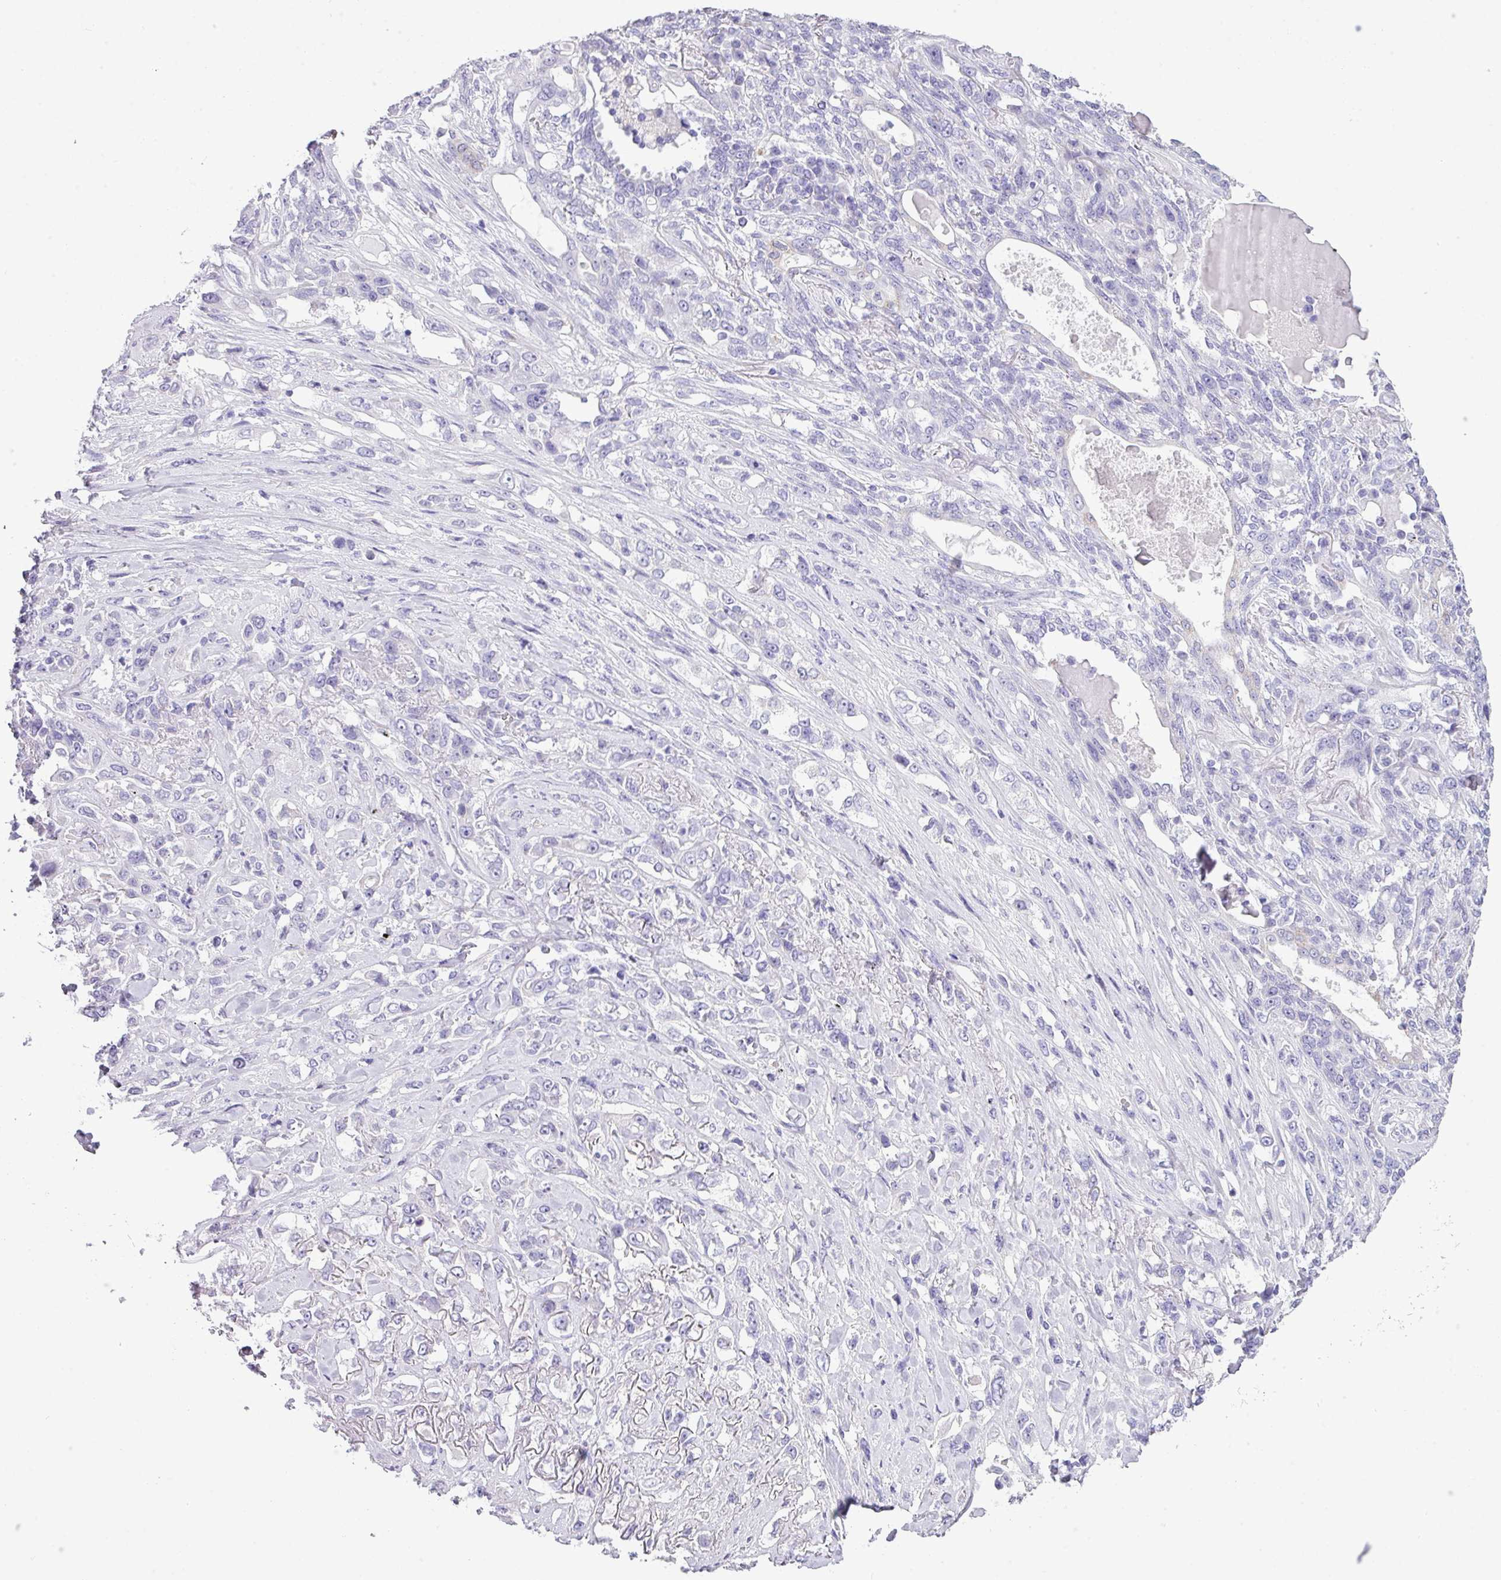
{"staining": {"intensity": "negative", "quantity": "none", "location": "none"}, "tissue": "lung cancer", "cell_type": "Tumor cells", "image_type": "cancer", "snomed": [{"axis": "morphology", "description": "Squamous cell carcinoma, NOS"}, {"axis": "topography", "description": "Lung"}], "caption": "Immunohistochemistry photomicrograph of neoplastic tissue: squamous cell carcinoma (lung) stained with DAB shows no significant protein staining in tumor cells. (DAB (3,3'-diaminobenzidine) IHC visualized using brightfield microscopy, high magnification).", "gene": "AGO3", "patient": {"sex": "female", "age": 70}}